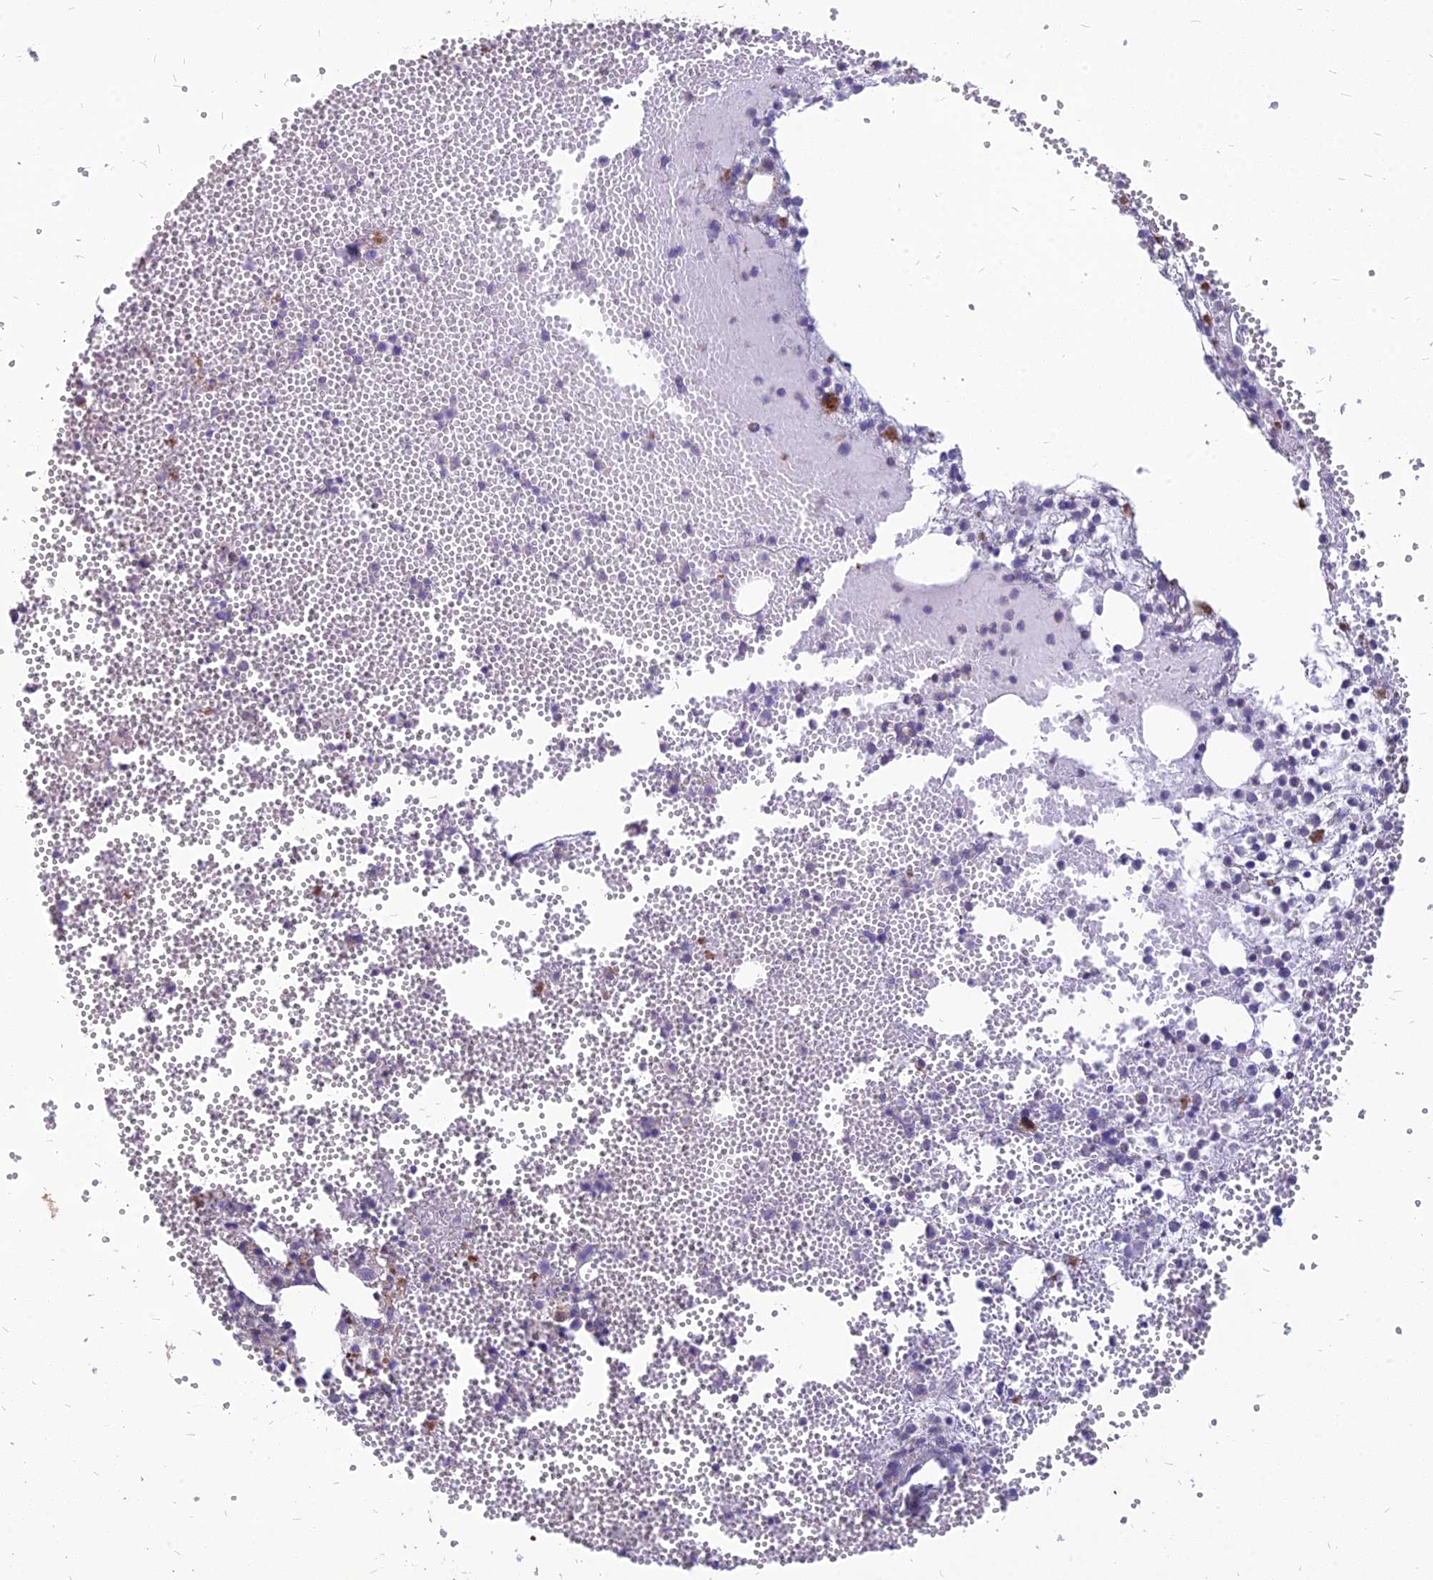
{"staining": {"intensity": "strong", "quantity": "<25%", "location": "cytoplasmic/membranous,nuclear"}, "tissue": "bone marrow", "cell_type": "Hematopoietic cells", "image_type": "normal", "snomed": [{"axis": "morphology", "description": "Normal tissue, NOS"}, {"axis": "topography", "description": "Bone marrow"}], "caption": "Strong cytoplasmic/membranous,nuclear expression for a protein is appreciated in about <25% of hematopoietic cells of benign bone marrow using immunohistochemistry (IHC).", "gene": "ST3GAL6", "patient": {"sex": "female", "age": 77}}